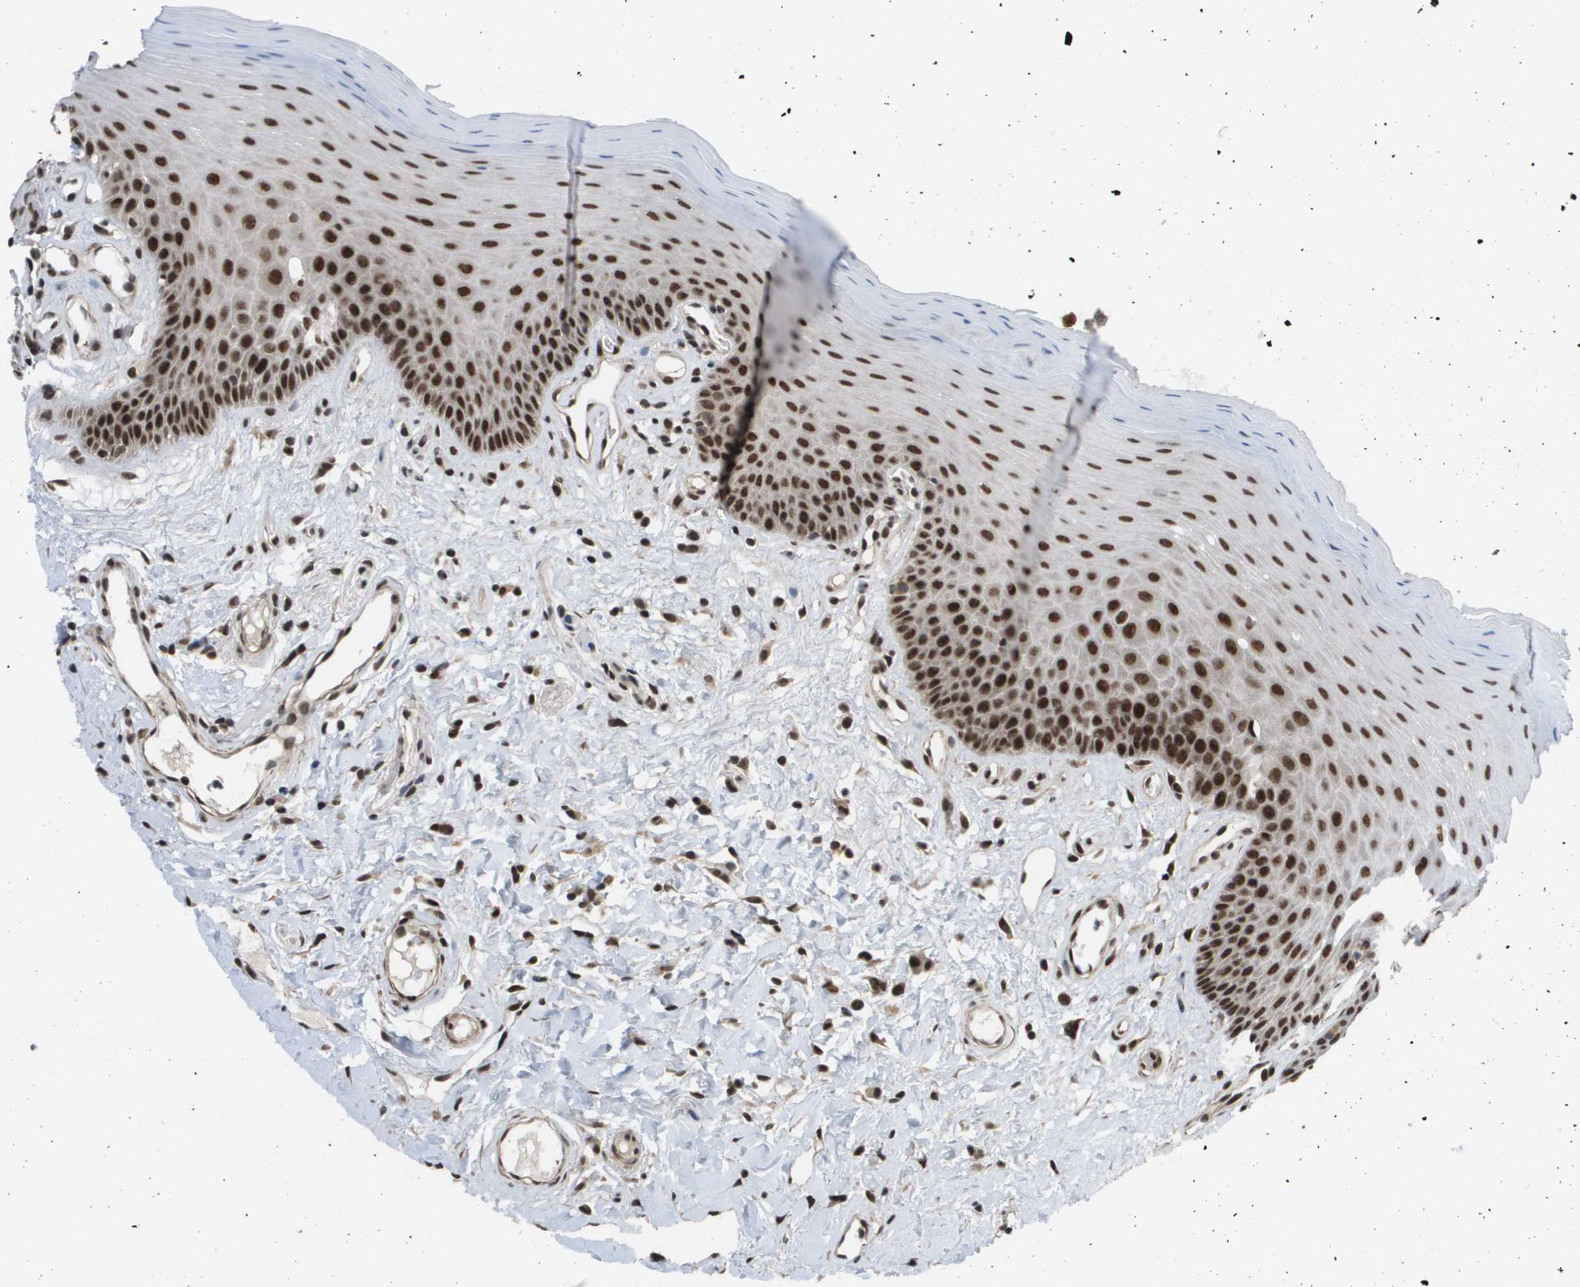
{"staining": {"intensity": "strong", "quantity": ">75%", "location": "nuclear"}, "tissue": "oral mucosa", "cell_type": "Squamous epithelial cells", "image_type": "normal", "snomed": [{"axis": "morphology", "description": "Normal tissue, NOS"}, {"axis": "morphology", "description": "Squamous cell carcinoma, NOS"}, {"axis": "topography", "description": "Skeletal muscle"}, {"axis": "topography", "description": "Adipose tissue"}, {"axis": "topography", "description": "Vascular tissue"}, {"axis": "topography", "description": "Oral tissue"}, {"axis": "topography", "description": "Peripheral nerve tissue"}, {"axis": "topography", "description": "Head-Neck"}], "caption": "Oral mucosa stained with DAB immunohistochemistry exhibits high levels of strong nuclear positivity in approximately >75% of squamous epithelial cells. (DAB IHC, brown staining for protein, blue staining for nuclei).", "gene": "PRCC", "patient": {"sex": "male", "age": 71}}